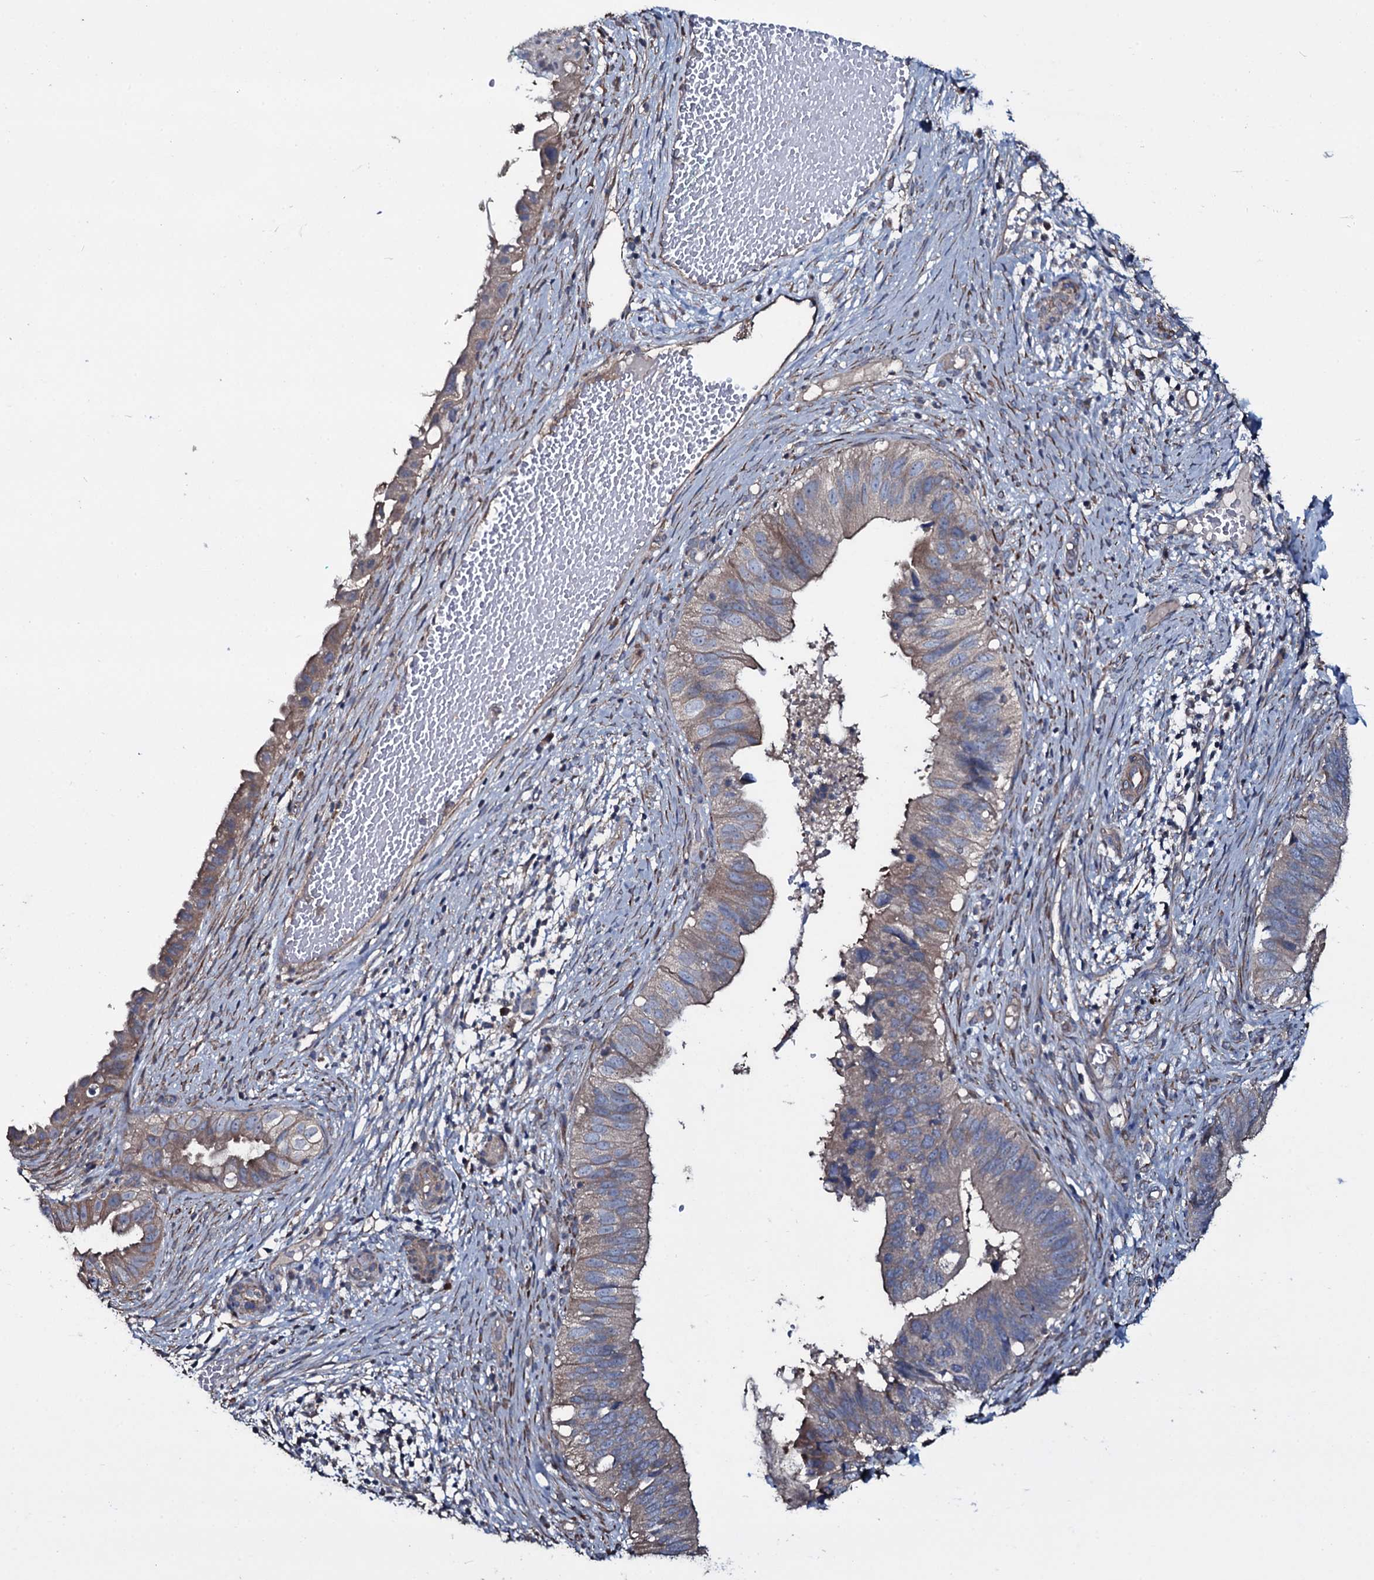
{"staining": {"intensity": "weak", "quantity": "25%-75%", "location": "cytoplasmic/membranous"}, "tissue": "cervical cancer", "cell_type": "Tumor cells", "image_type": "cancer", "snomed": [{"axis": "morphology", "description": "Adenocarcinoma, NOS"}, {"axis": "topography", "description": "Cervix"}], "caption": "About 25%-75% of tumor cells in human adenocarcinoma (cervical) reveal weak cytoplasmic/membranous protein expression as visualized by brown immunohistochemical staining.", "gene": "WIPF3", "patient": {"sex": "female", "age": 42}}